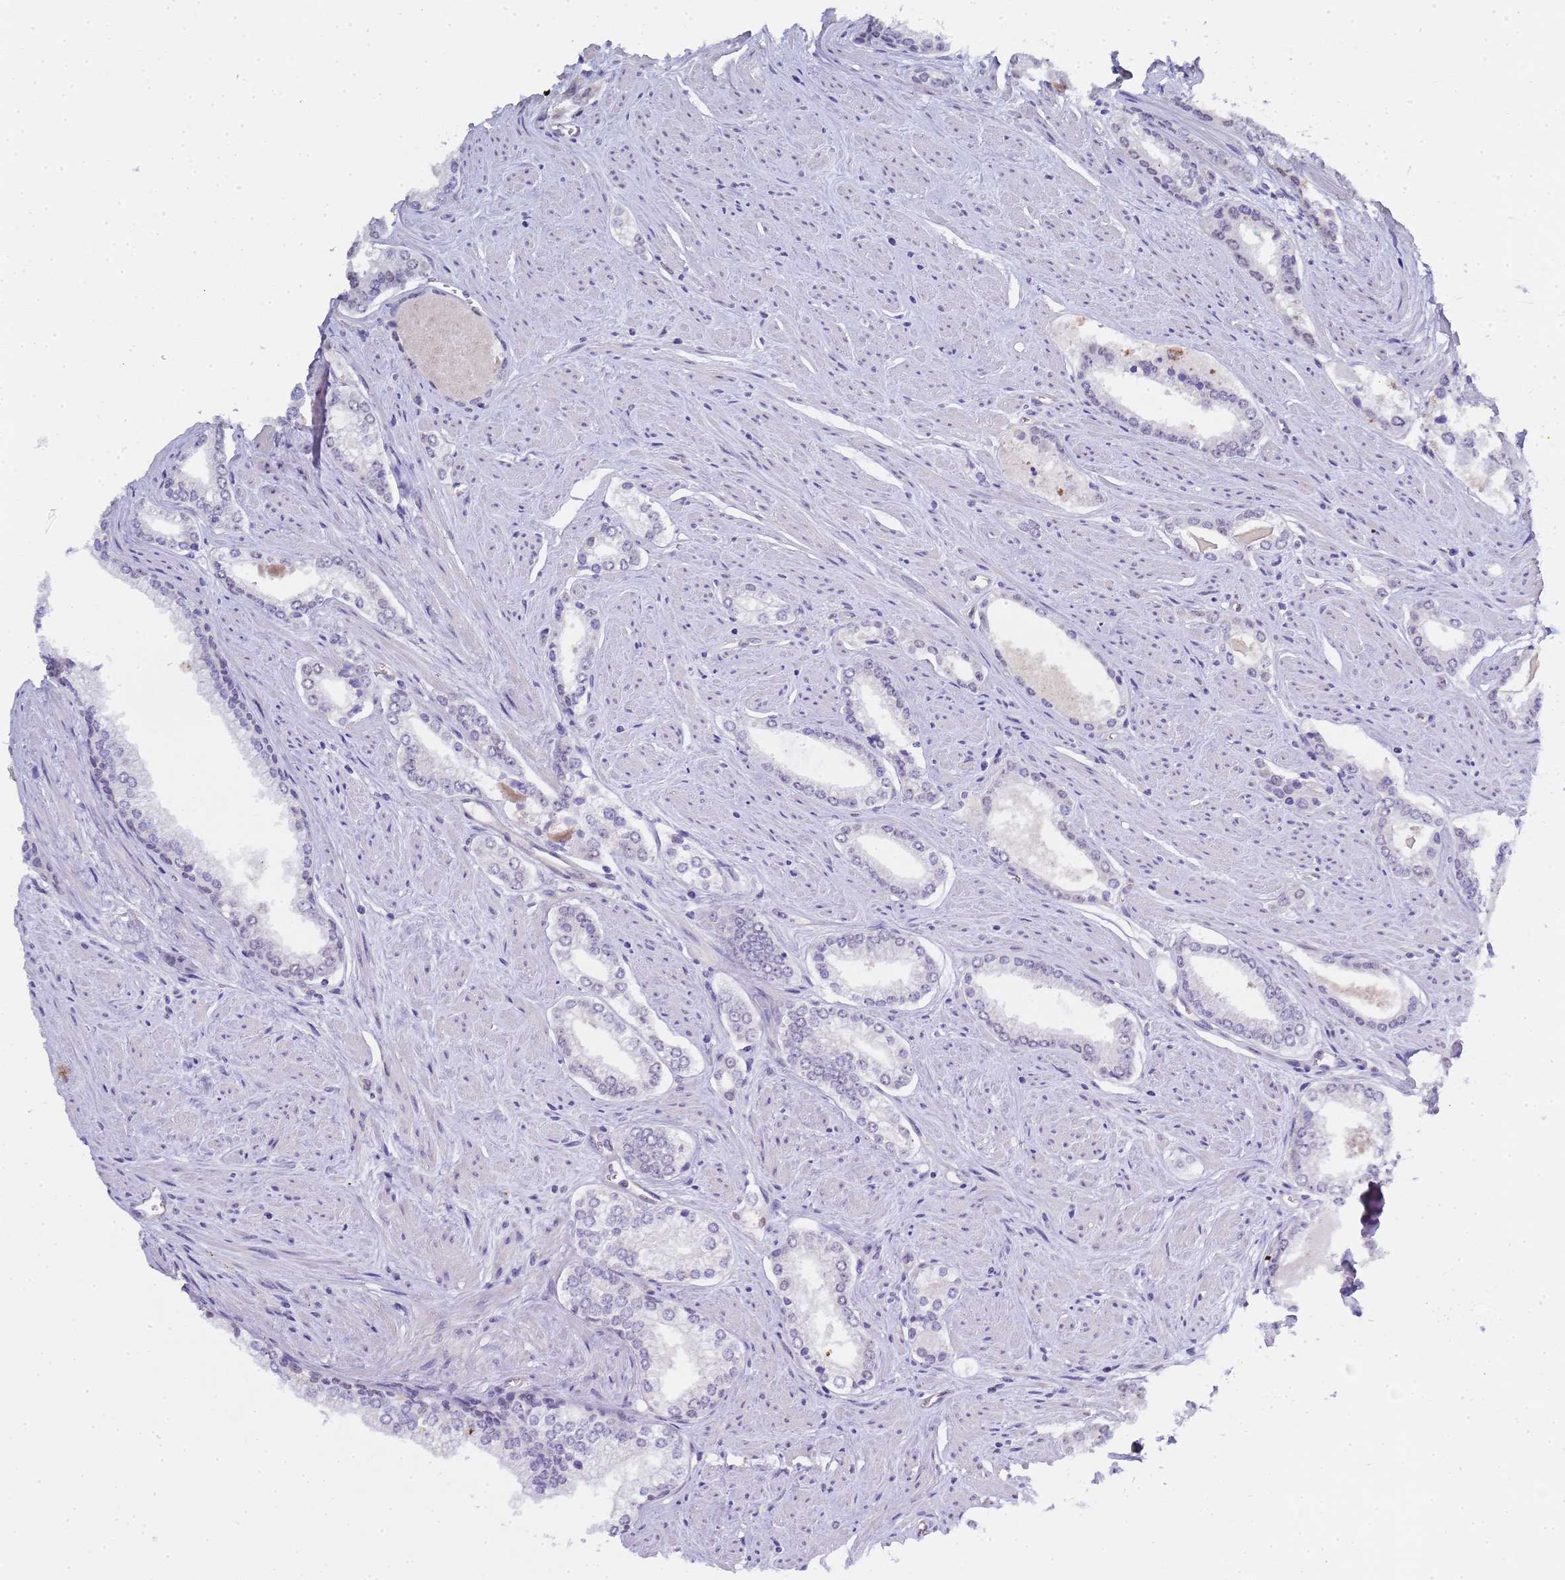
{"staining": {"intensity": "negative", "quantity": "none", "location": "none"}, "tissue": "prostate cancer", "cell_type": "Tumor cells", "image_type": "cancer", "snomed": [{"axis": "morphology", "description": "Adenocarcinoma, Low grade"}, {"axis": "topography", "description": "Prostate and seminal vesicle, NOS"}], "caption": "Protein analysis of prostate cancer displays no significant staining in tumor cells.", "gene": "CTRC", "patient": {"sex": "male", "age": 60}}